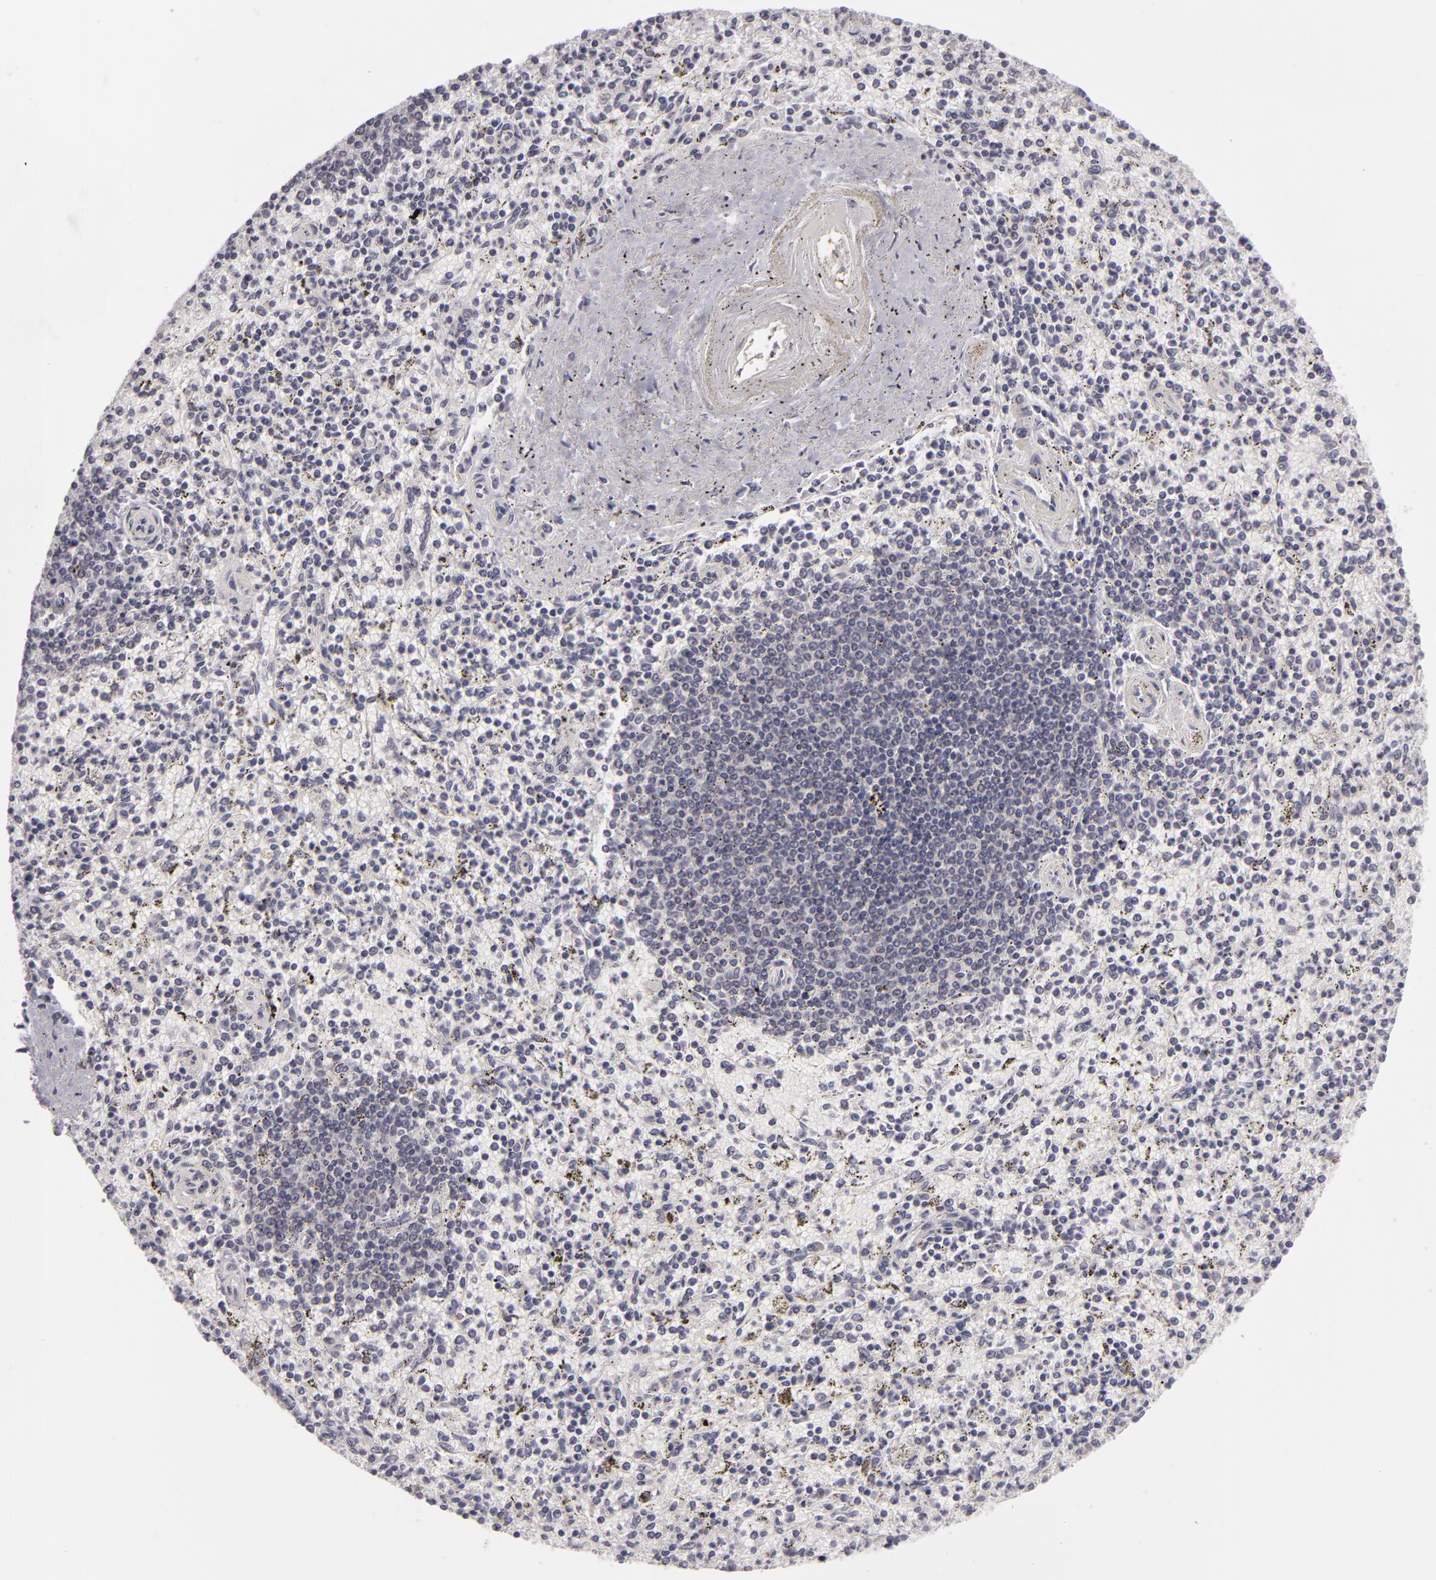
{"staining": {"intensity": "negative", "quantity": "none", "location": "none"}, "tissue": "spleen", "cell_type": "Cells in red pulp", "image_type": "normal", "snomed": [{"axis": "morphology", "description": "Normal tissue, NOS"}, {"axis": "topography", "description": "Spleen"}], "caption": "Spleen stained for a protein using immunohistochemistry exhibits no positivity cells in red pulp.", "gene": "ATP2B3", "patient": {"sex": "male", "age": 72}}